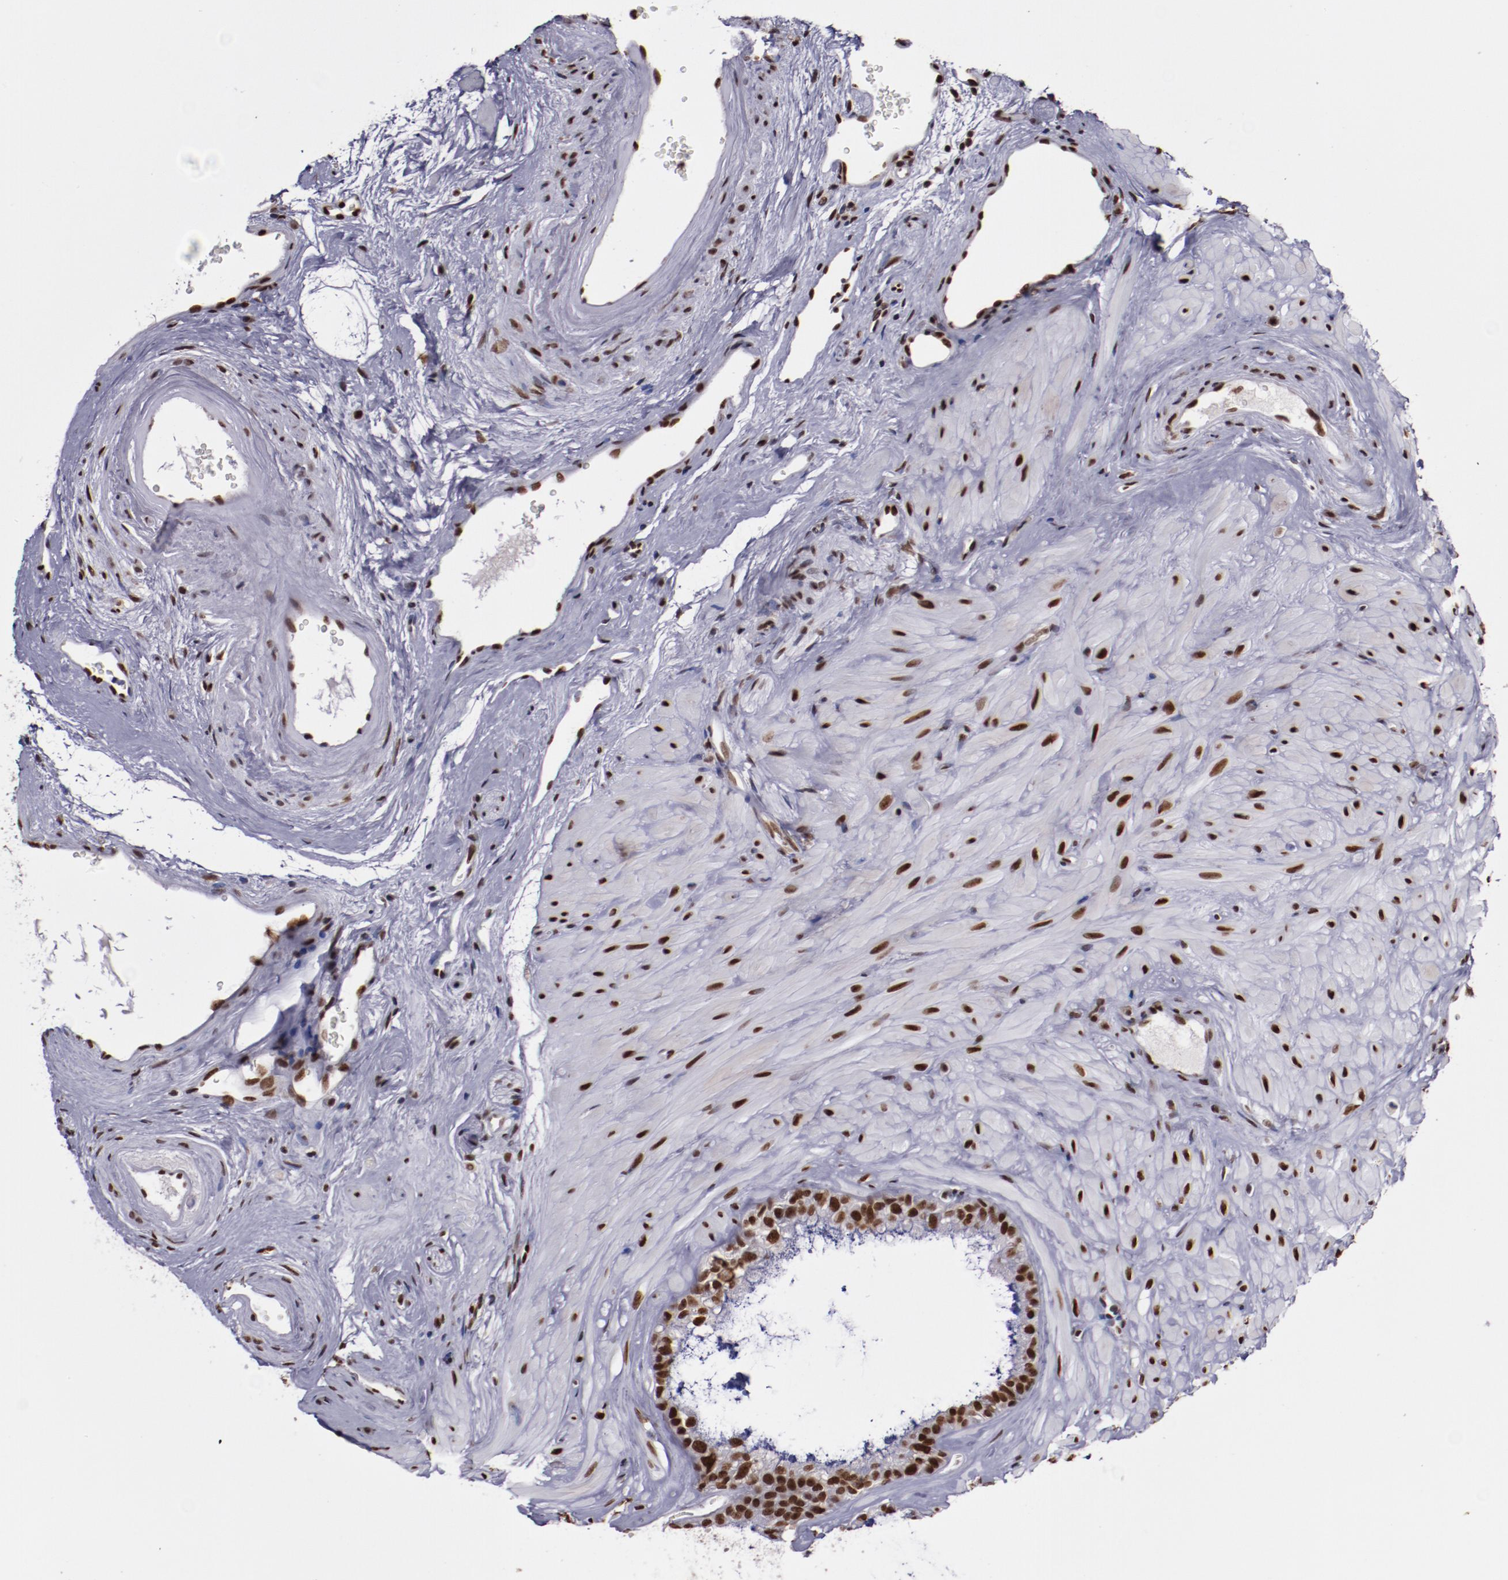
{"staining": {"intensity": "moderate", "quantity": ">75%", "location": "nuclear"}, "tissue": "seminal vesicle", "cell_type": "Glandular cells", "image_type": "normal", "snomed": [{"axis": "morphology", "description": "Normal tissue, NOS"}, {"axis": "topography", "description": "Seminal veicle"}], "caption": "DAB immunohistochemical staining of benign human seminal vesicle reveals moderate nuclear protein positivity in approximately >75% of glandular cells. Immunohistochemistry (ihc) stains the protein in brown and the nuclei are stained blue.", "gene": "APEX1", "patient": {"sex": "male", "age": 63}}